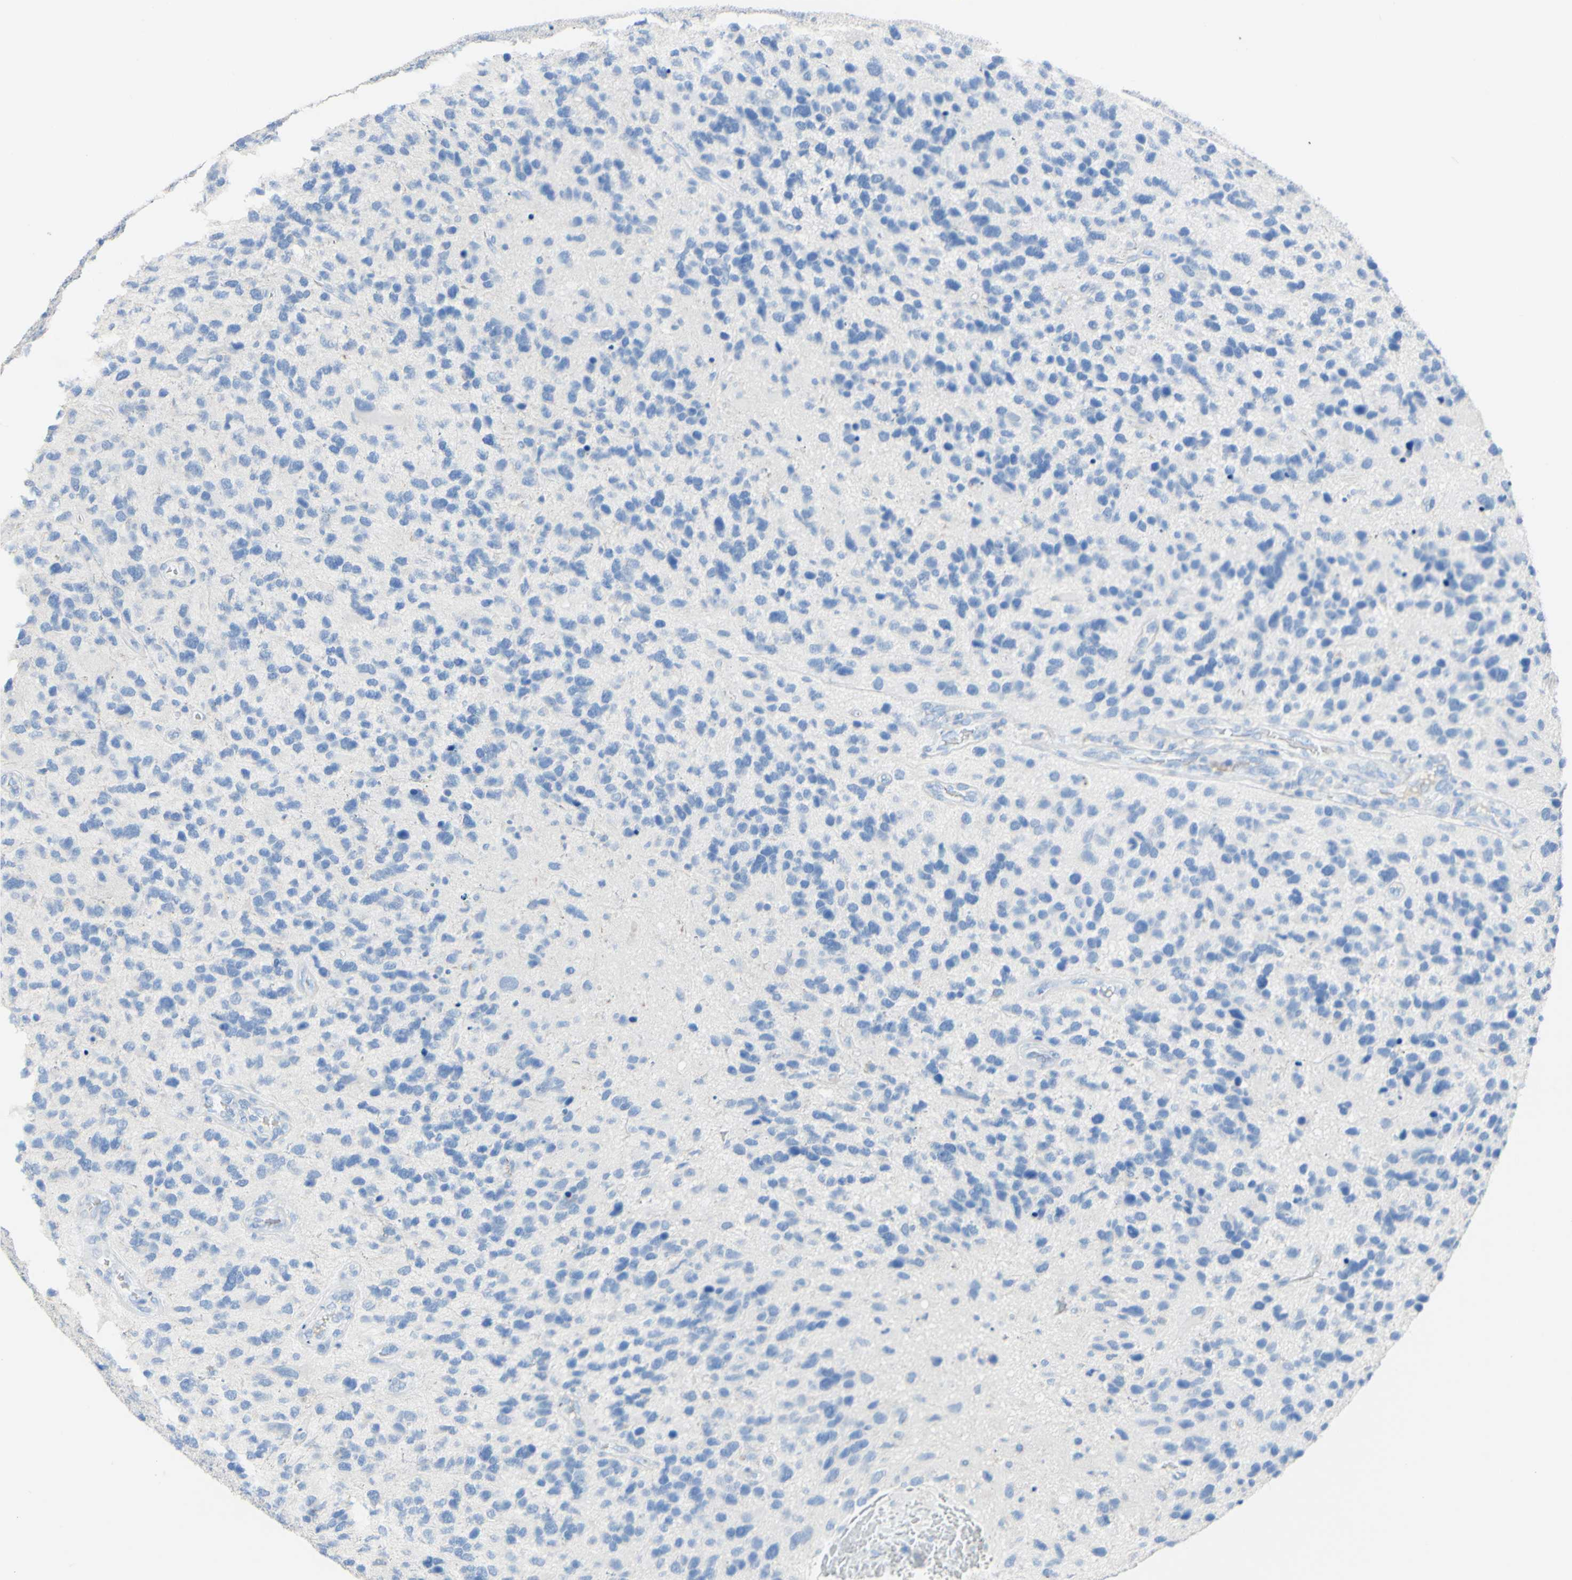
{"staining": {"intensity": "negative", "quantity": "none", "location": "none"}, "tissue": "glioma", "cell_type": "Tumor cells", "image_type": "cancer", "snomed": [{"axis": "morphology", "description": "Glioma, malignant, High grade"}, {"axis": "topography", "description": "Brain"}], "caption": "Tumor cells are negative for brown protein staining in glioma. (DAB immunohistochemistry (IHC) with hematoxylin counter stain).", "gene": "DSC2", "patient": {"sex": "female", "age": 58}}